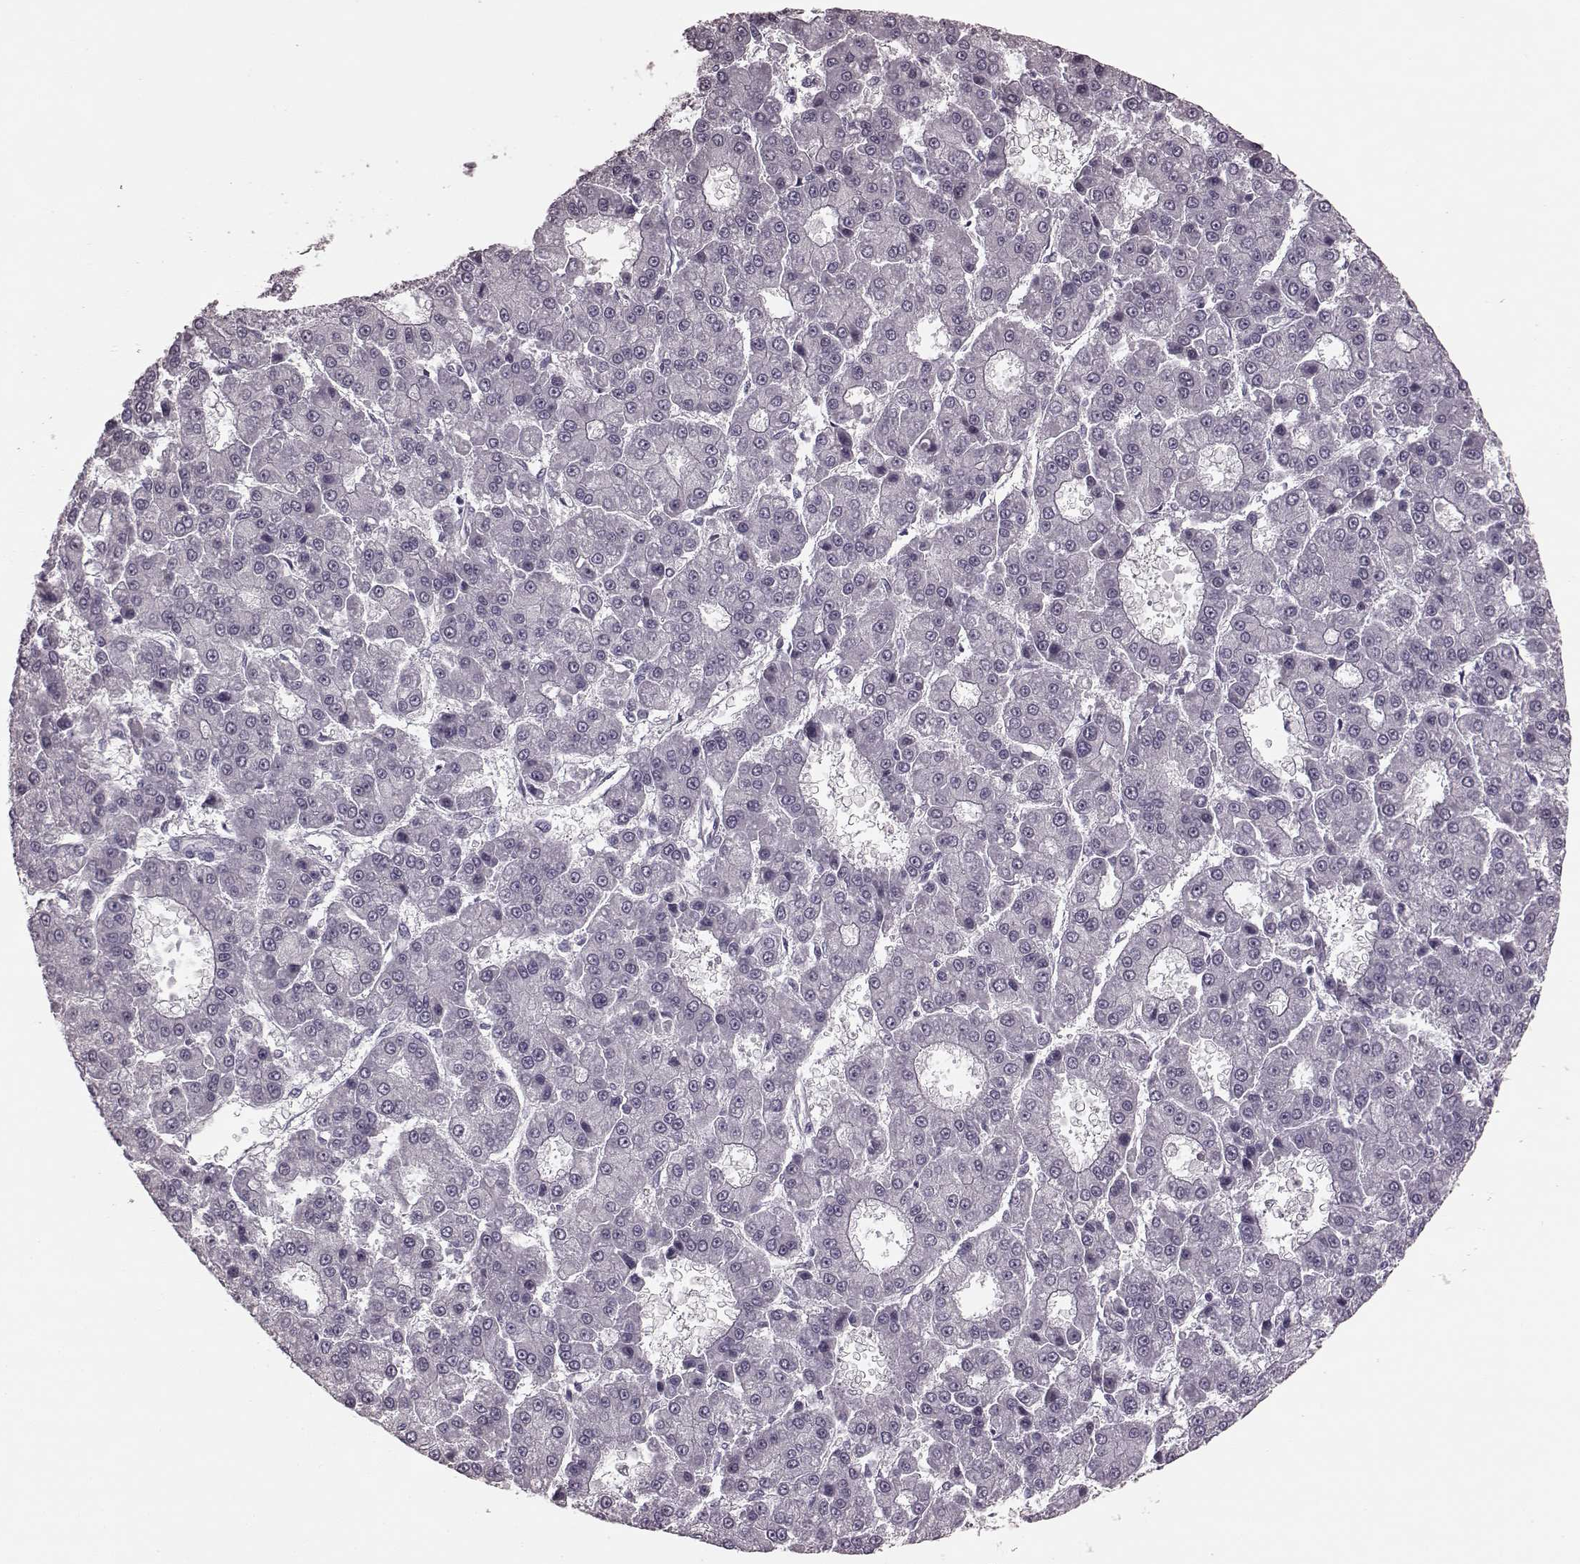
{"staining": {"intensity": "negative", "quantity": "none", "location": "none"}, "tissue": "liver cancer", "cell_type": "Tumor cells", "image_type": "cancer", "snomed": [{"axis": "morphology", "description": "Carcinoma, Hepatocellular, NOS"}, {"axis": "topography", "description": "Liver"}], "caption": "An immunohistochemistry histopathology image of liver cancer (hepatocellular carcinoma) is shown. There is no staining in tumor cells of liver cancer (hepatocellular carcinoma). (DAB (3,3'-diaminobenzidine) immunohistochemistry (IHC) with hematoxylin counter stain).", "gene": "TRPM1", "patient": {"sex": "male", "age": 70}}